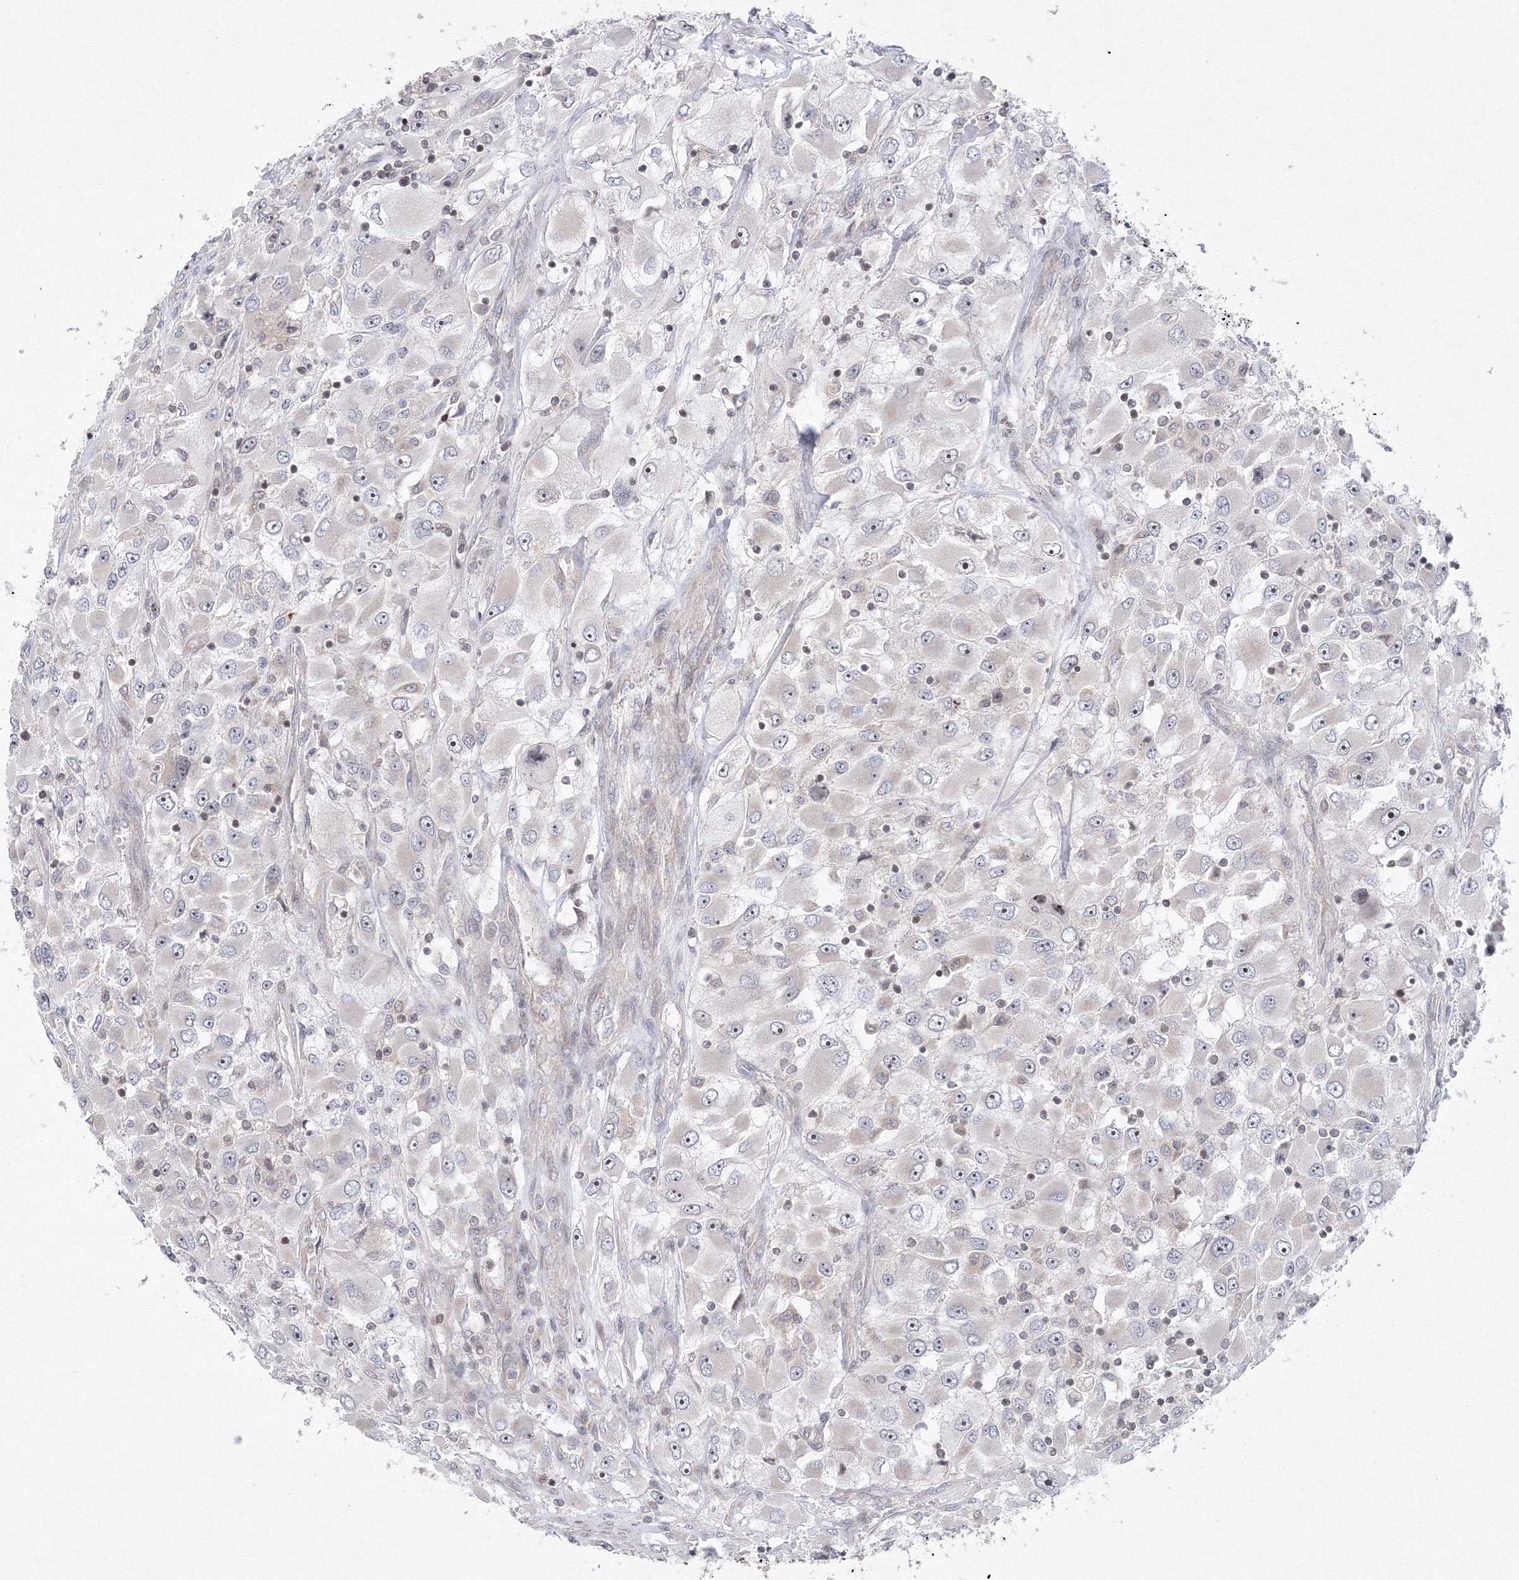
{"staining": {"intensity": "negative", "quantity": "none", "location": "none"}, "tissue": "renal cancer", "cell_type": "Tumor cells", "image_type": "cancer", "snomed": [{"axis": "morphology", "description": "Adenocarcinoma, NOS"}, {"axis": "topography", "description": "Kidney"}], "caption": "DAB (3,3'-diaminobenzidine) immunohistochemical staining of human renal adenocarcinoma demonstrates no significant positivity in tumor cells.", "gene": "MKRN2", "patient": {"sex": "female", "age": 52}}